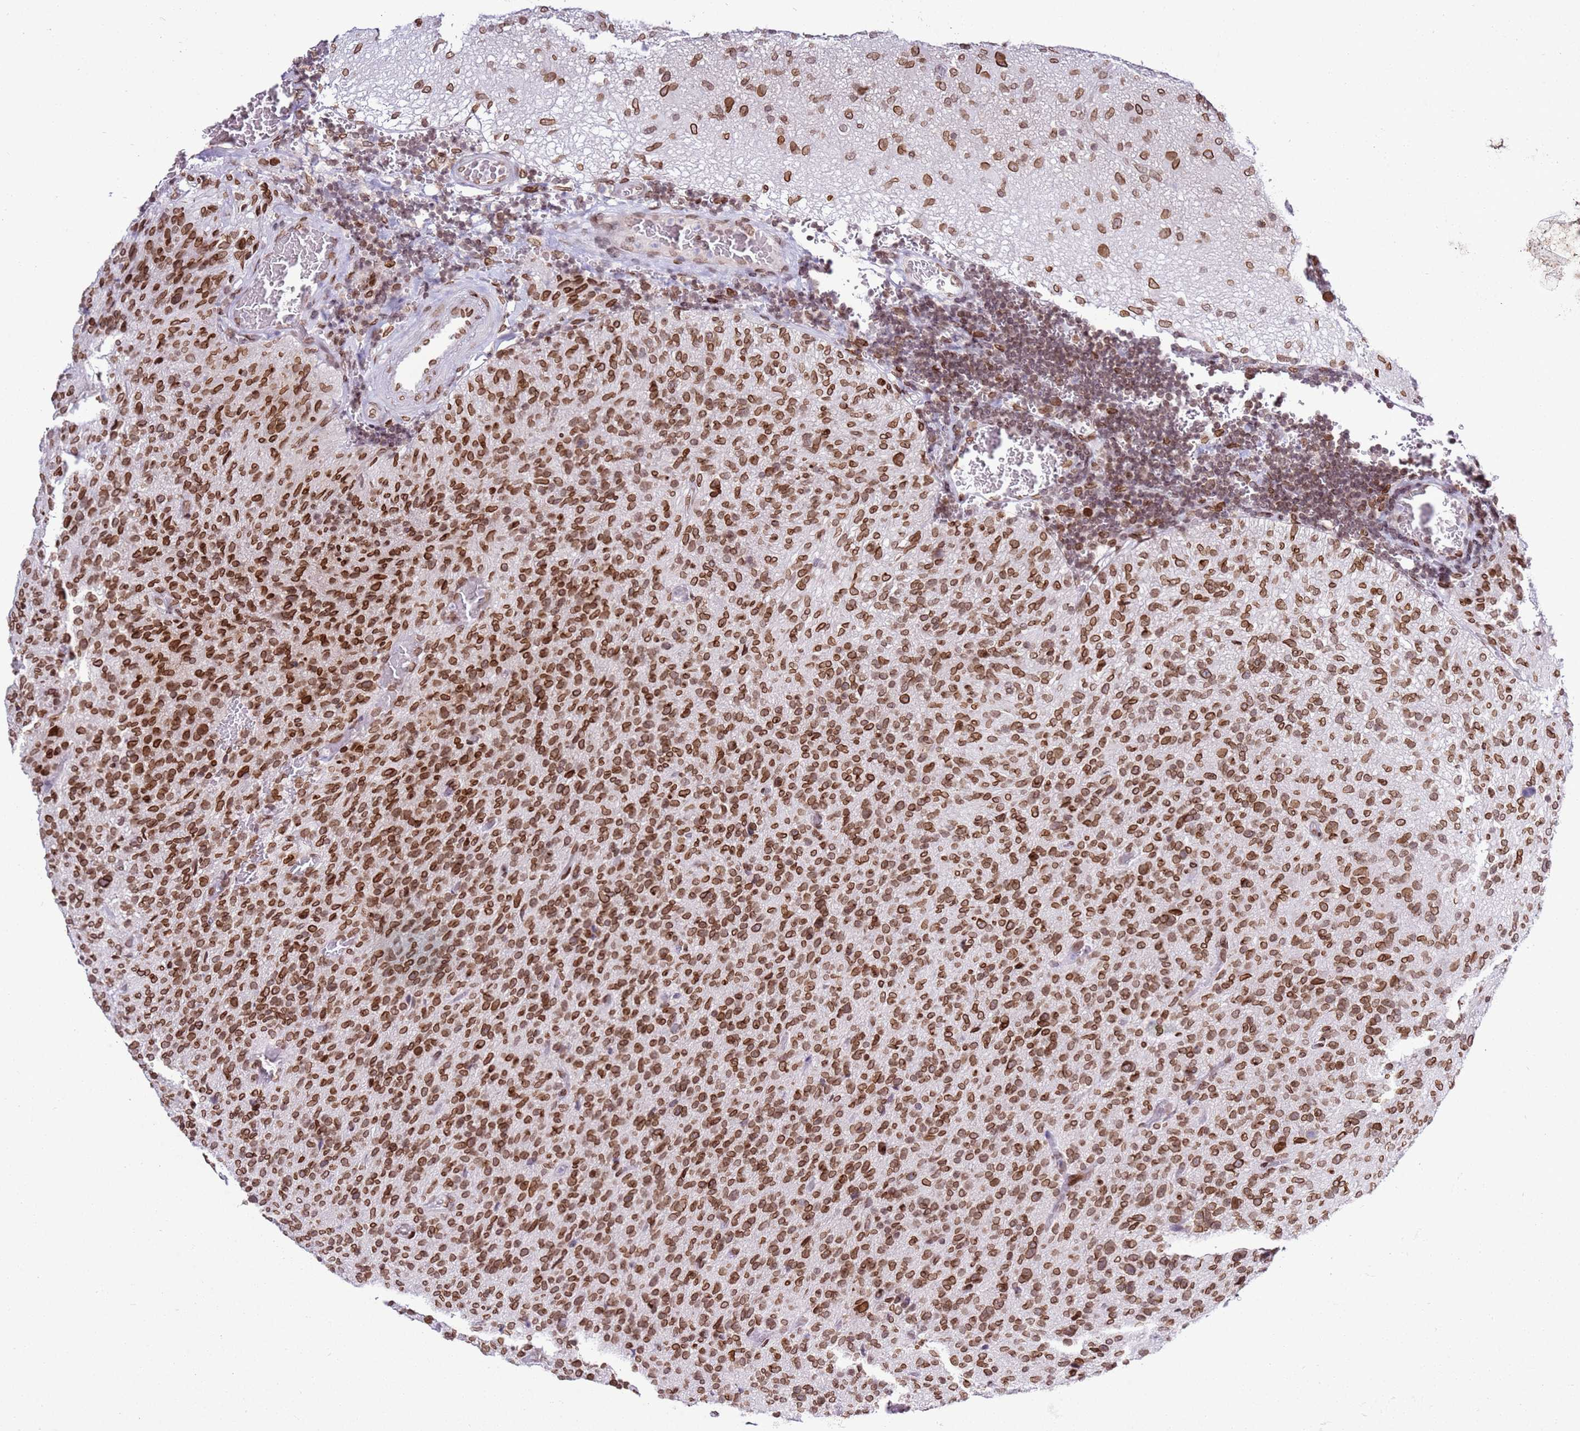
{"staining": {"intensity": "strong", "quantity": ">75%", "location": "cytoplasmic/membranous,nuclear"}, "tissue": "glioma", "cell_type": "Tumor cells", "image_type": "cancer", "snomed": [{"axis": "morphology", "description": "Glioma, malignant, High grade"}, {"axis": "topography", "description": "Brain"}], "caption": "Malignant glioma (high-grade) stained for a protein demonstrates strong cytoplasmic/membranous and nuclear positivity in tumor cells. The staining was performed using DAB (3,3'-diaminobenzidine) to visualize the protein expression in brown, while the nuclei were stained in blue with hematoxylin (Magnification: 20x).", "gene": "POU6F1", "patient": {"sex": "female", "age": 57}}